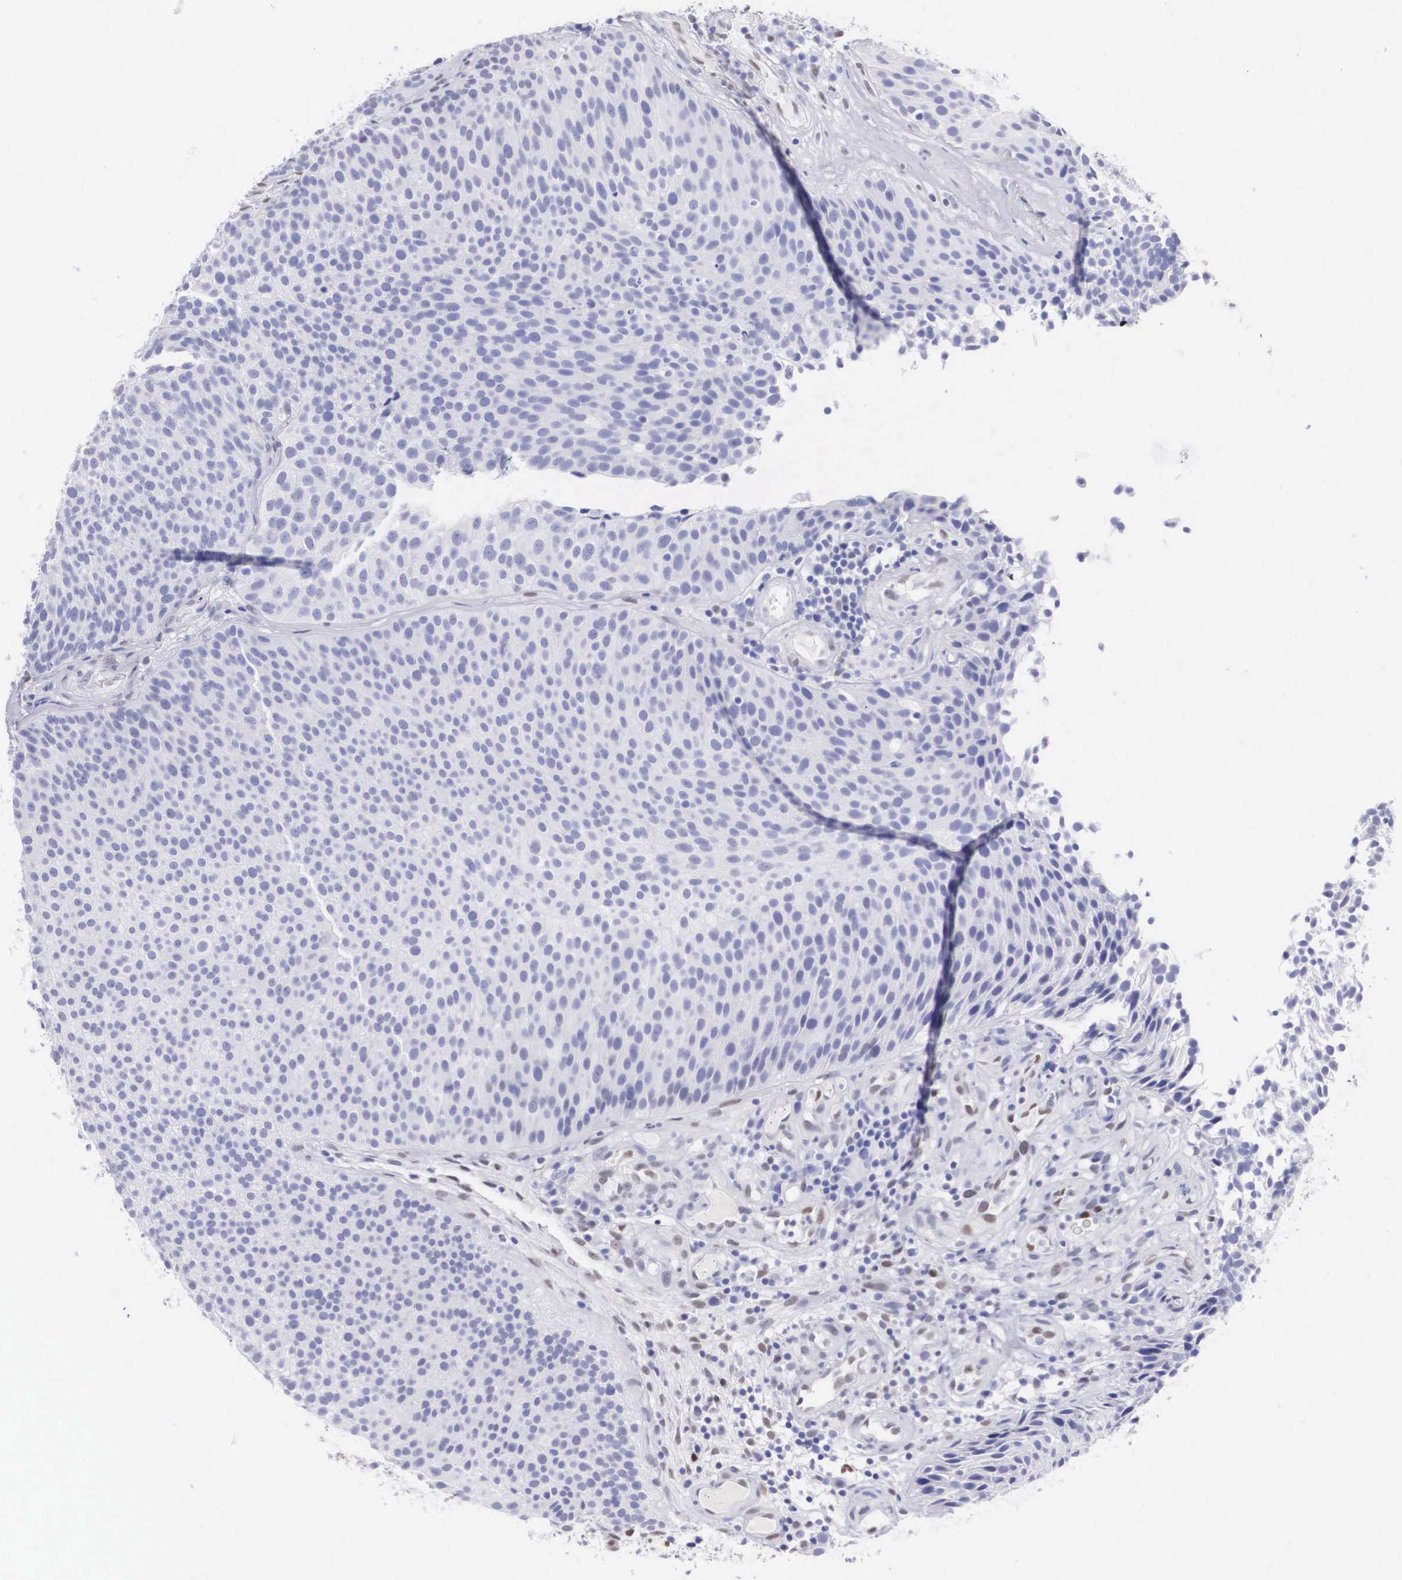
{"staining": {"intensity": "negative", "quantity": "none", "location": "none"}, "tissue": "urothelial cancer", "cell_type": "Tumor cells", "image_type": "cancer", "snomed": [{"axis": "morphology", "description": "Urothelial carcinoma, Low grade"}, {"axis": "topography", "description": "Urinary bladder"}], "caption": "The IHC micrograph has no significant positivity in tumor cells of urothelial cancer tissue.", "gene": "HMGN5", "patient": {"sex": "male", "age": 85}}